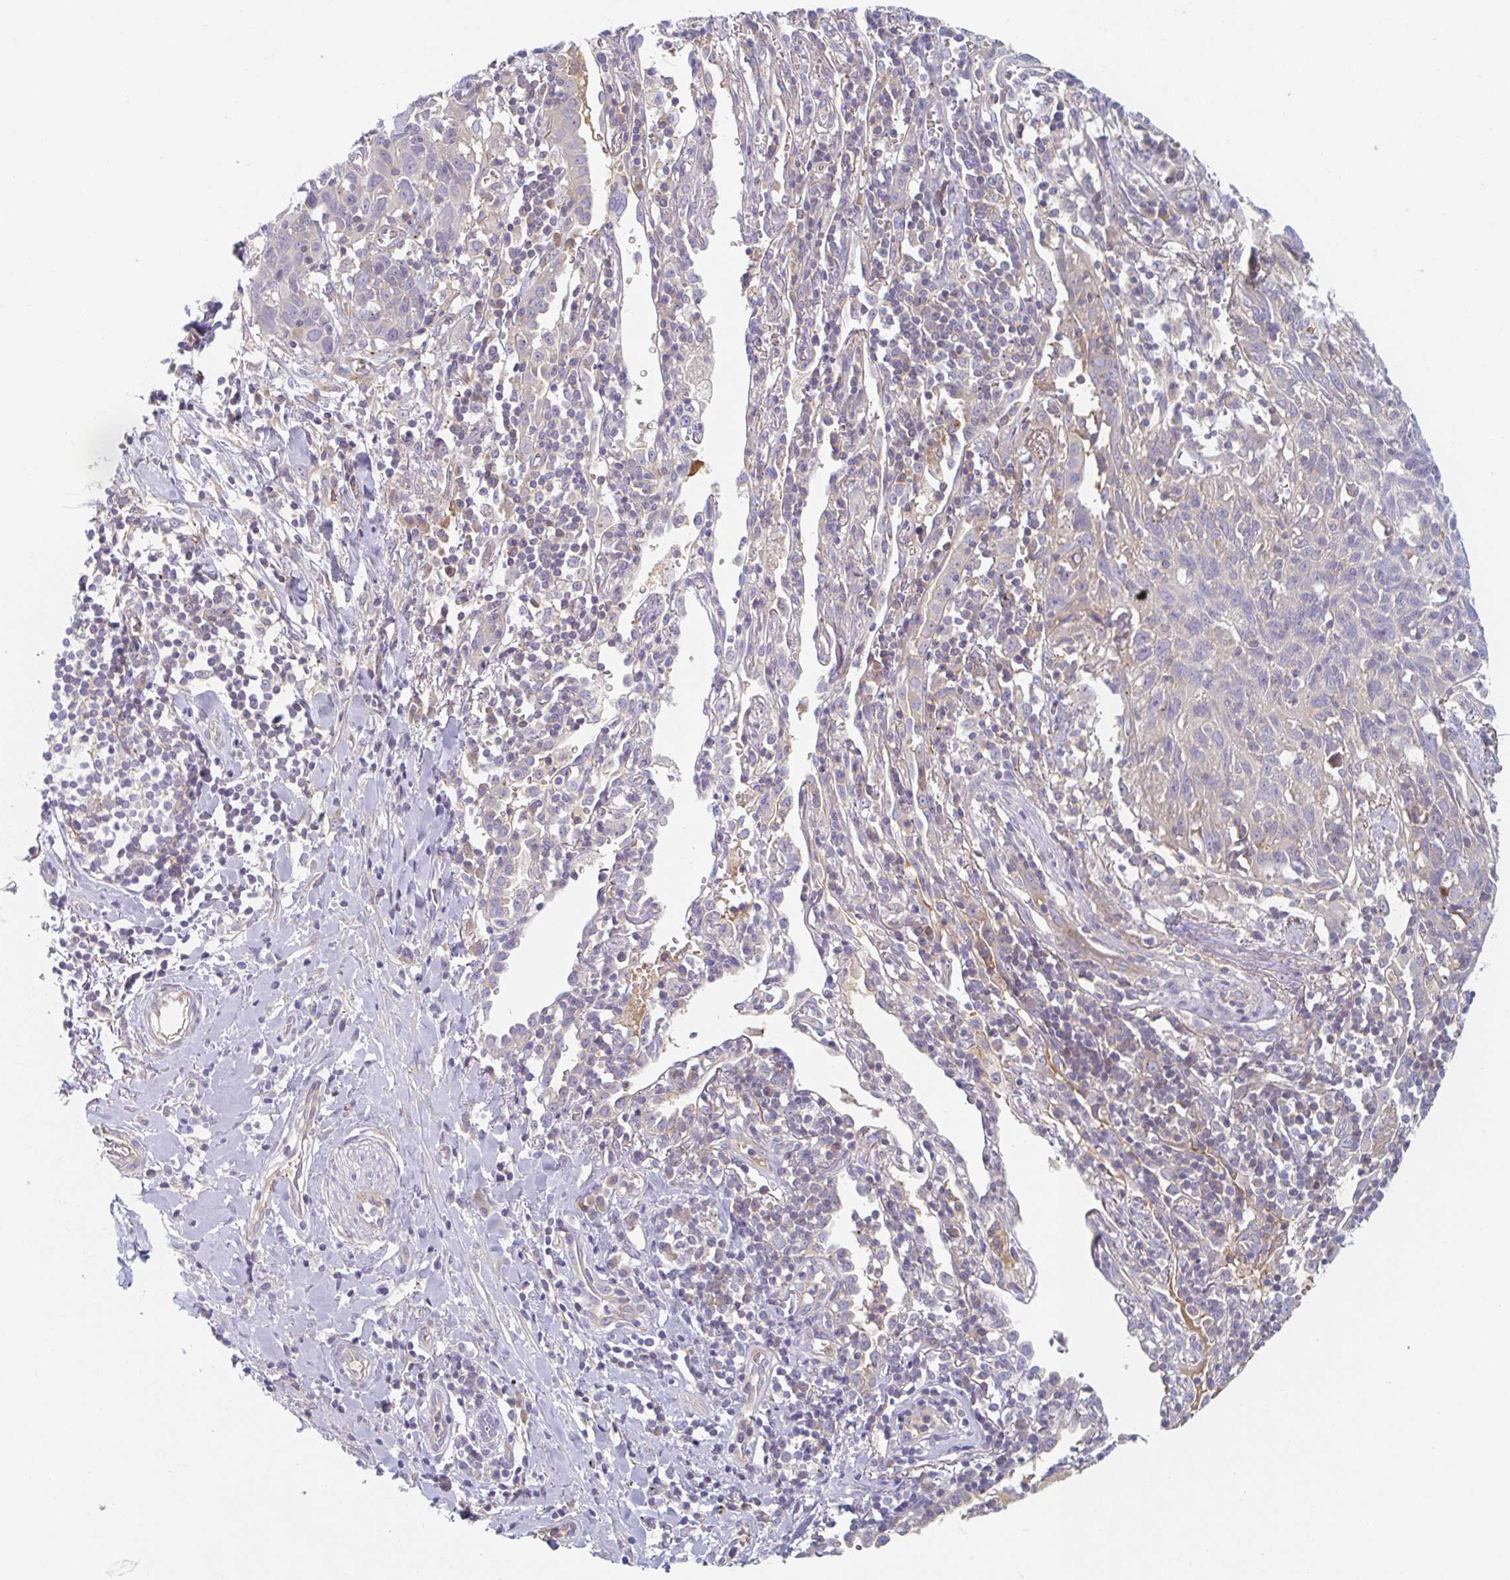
{"staining": {"intensity": "negative", "quantity": "none", "location": "none"}, "tissue": "lung cancer", "cell_type": "Tumor cells", "image_type": "cancer", "snomed": [{"axis": "morphology", "description": "Squamous cell carcinoma, NOS"}, {"axis": "topography", "description": "Lung"}], "caption": "There is no significant positivity in tumor cells of lung cancer (squamous cell carcinoma). The staining is performed using DAB (3,3'-diaminobenzidine) brown chromogen with nuclei counter-stained in using hematoxylin.", "gene": "AMPD2", "patient": {"sex": "female", "age": 66}}